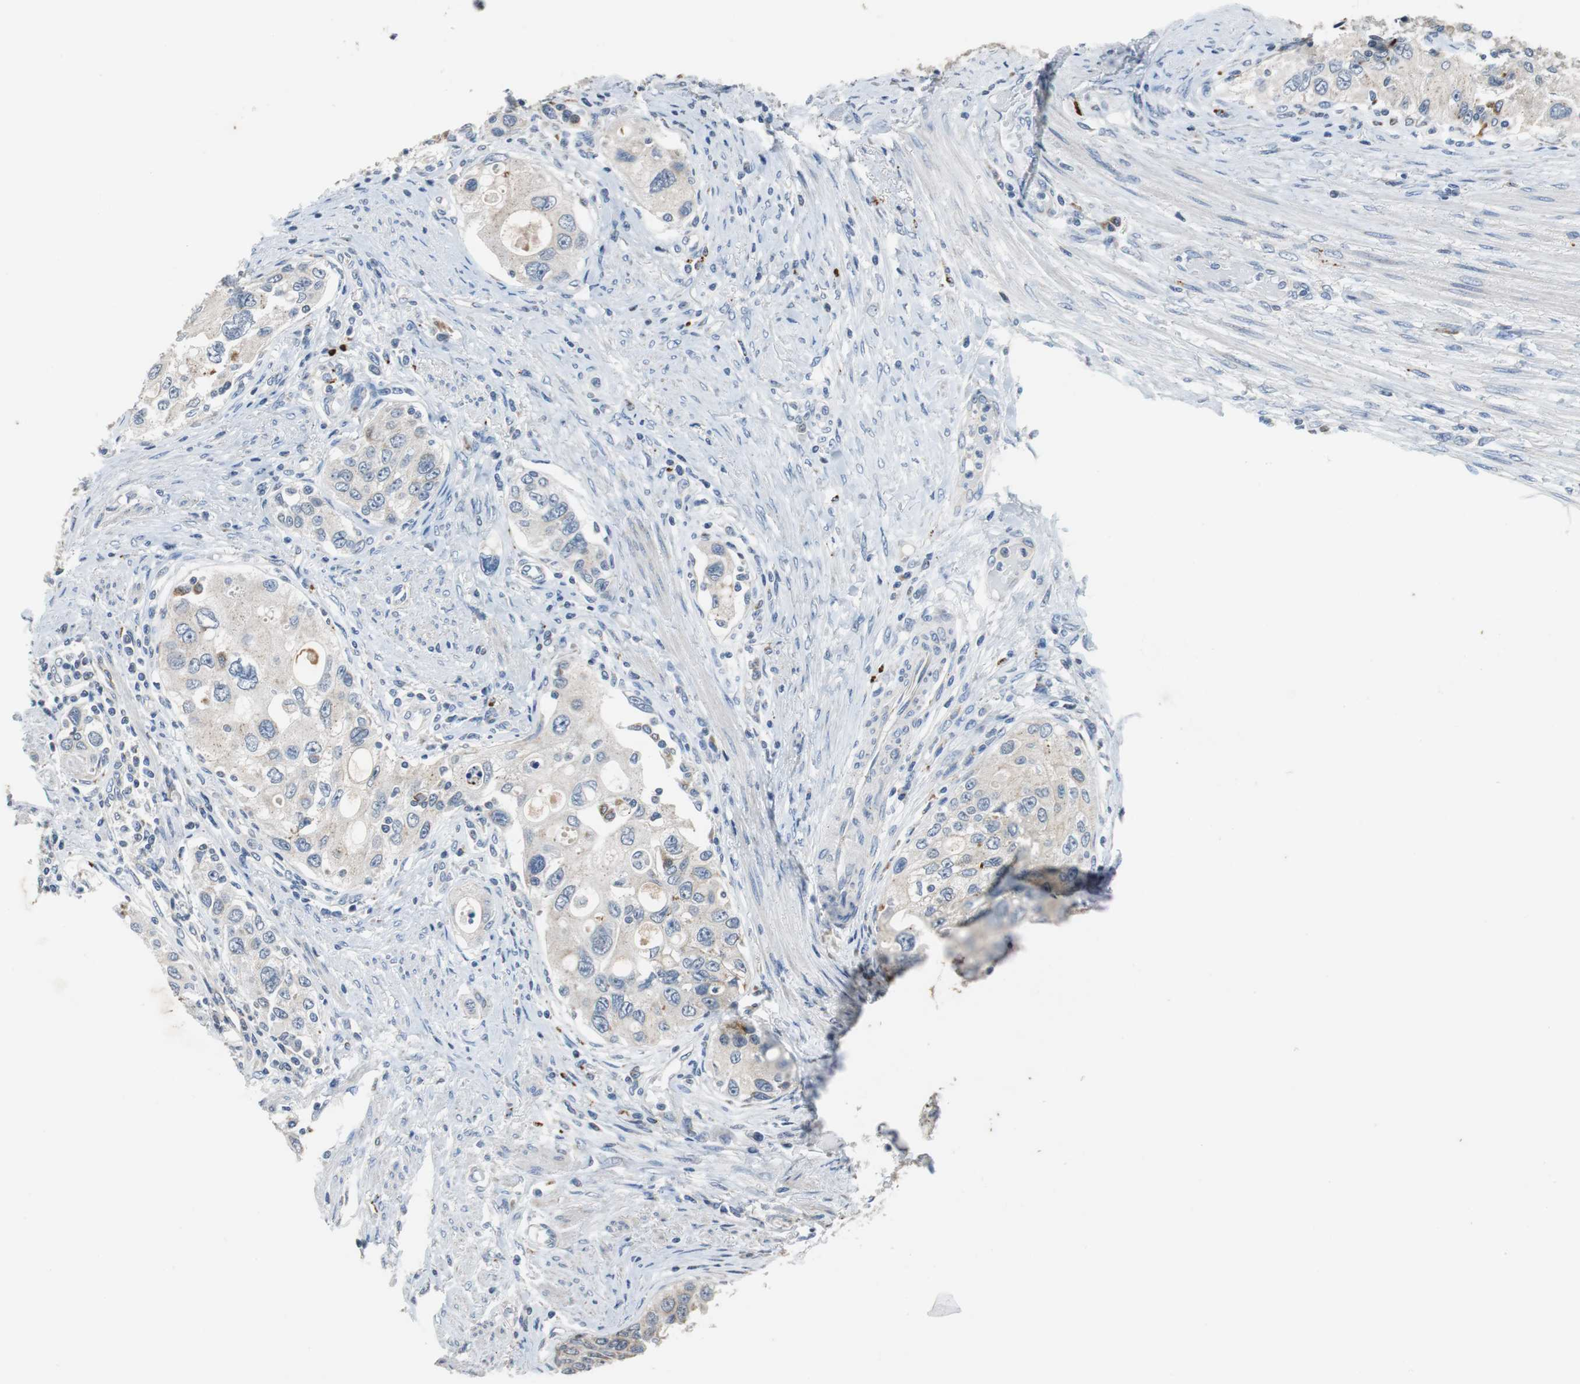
{"staining": {"intensity": "weak", "quantity": "25%-75%", "location": "cytoplasmic/membranous"}, "tissue": "urothelial cancer", "cell_type": "Tumor cells", "image_type": "cancer", "snomed": [{"axis": "morphology", "description": "Urothelial carcinoma, High grade"}, {"axis": "topography", "description": "Urinary bladder"}], "caption": "Human urothelial cancer stained with a brown dye reveals weak cytoplasmic/membranous positive staining in approximately 25%-75% of tumor cells.", "gene": "NLGN1", "patient": {"sex": "female", "age": 56}}